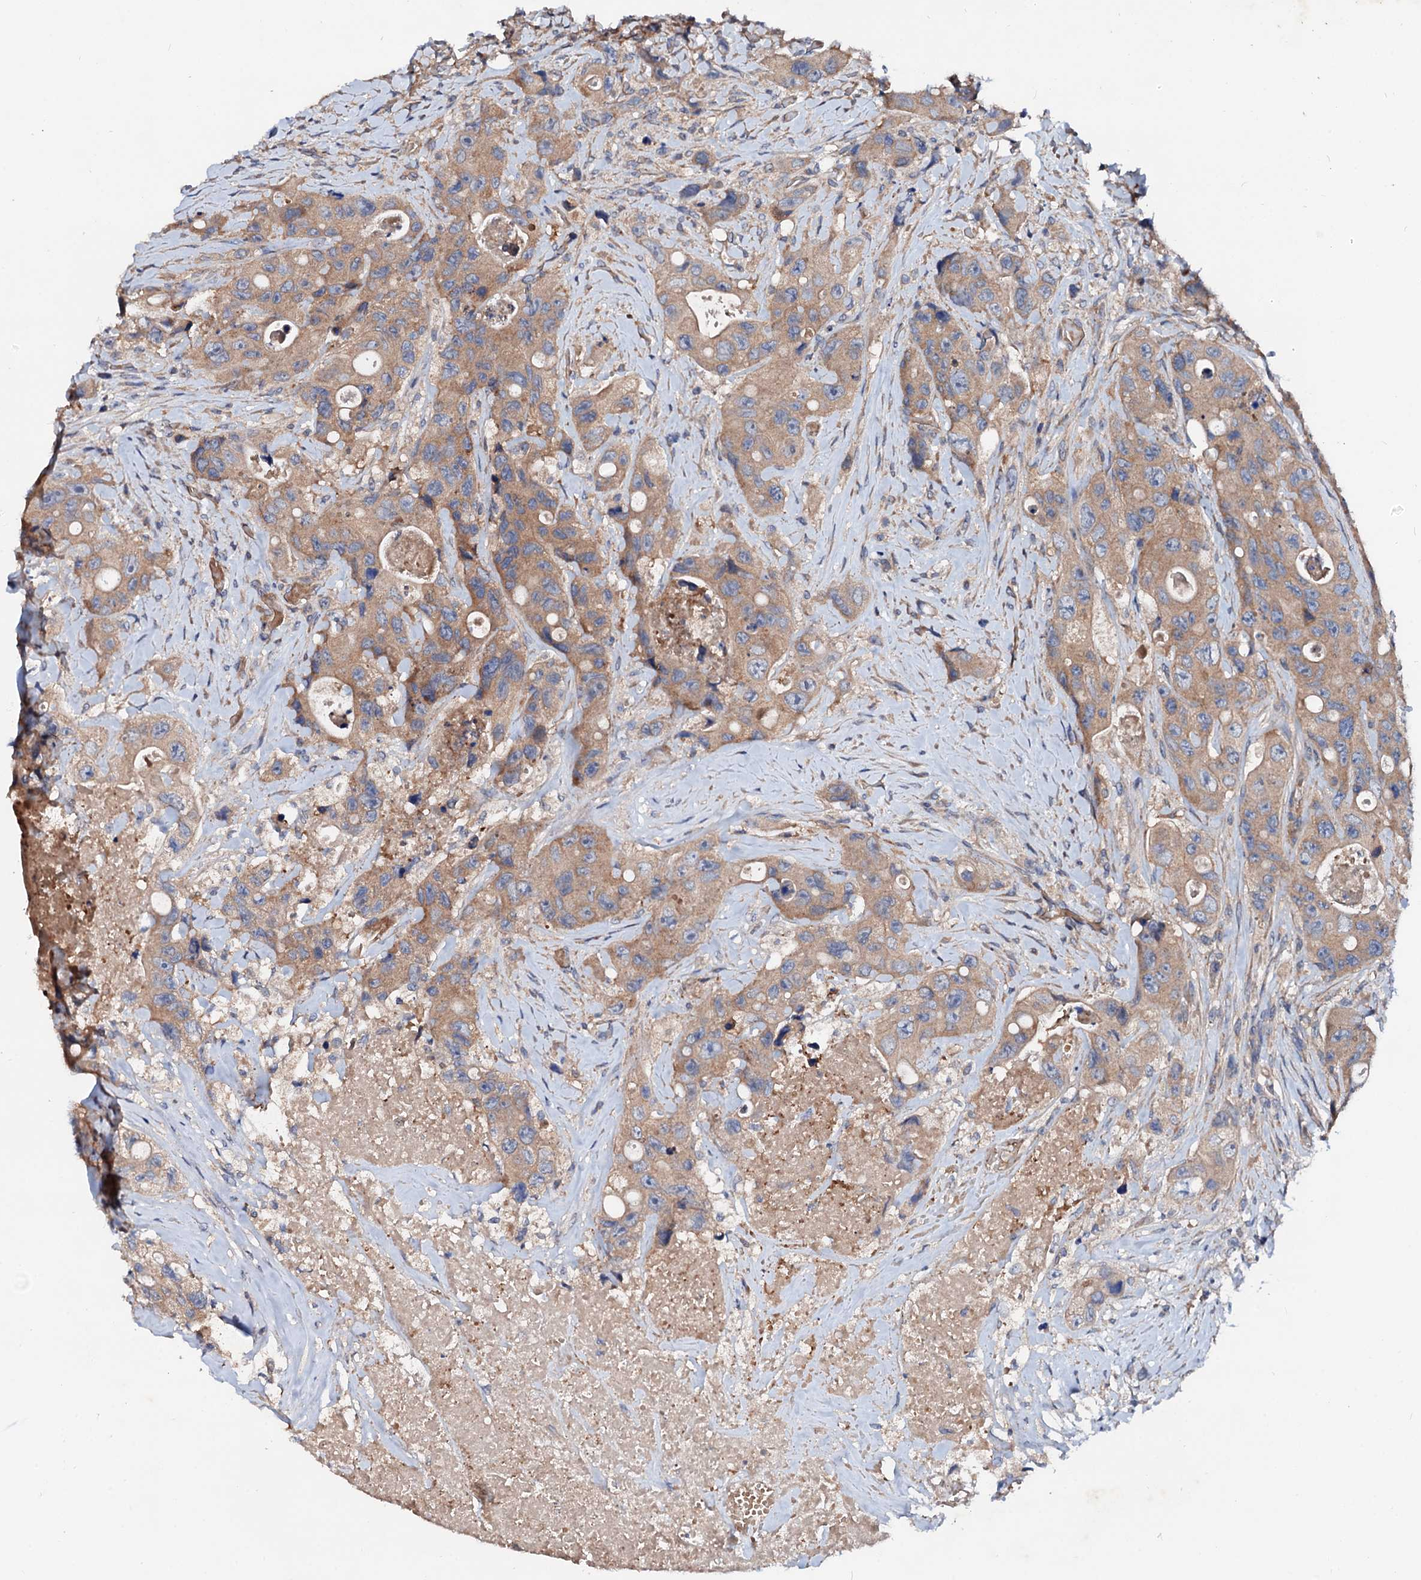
{"staining": {"intensity": "moderate", "quantity": ">75%", "location": "cytoplasmic/membranous"}, "tissue": "colorectal cancer", "cell_type": "Tumor cells", "image_type": "cancer", "snomed": [{"axis": "morphology", "description": "Adenocarcinoma, NOS"}, {"axis": "topography", "description": "Colon"}], "caption": "Immunohistochemical staining of human colorectal cancer (adenocarcinoma) displays medium levels of moderate cytoplasmic/membranous staining in approximately >75% of tumor cells. The protein is shown in brown color, while the nuclei are stained blue.", "gene": "EXTL1", "patient": {"sex": "female", "age": 46}}